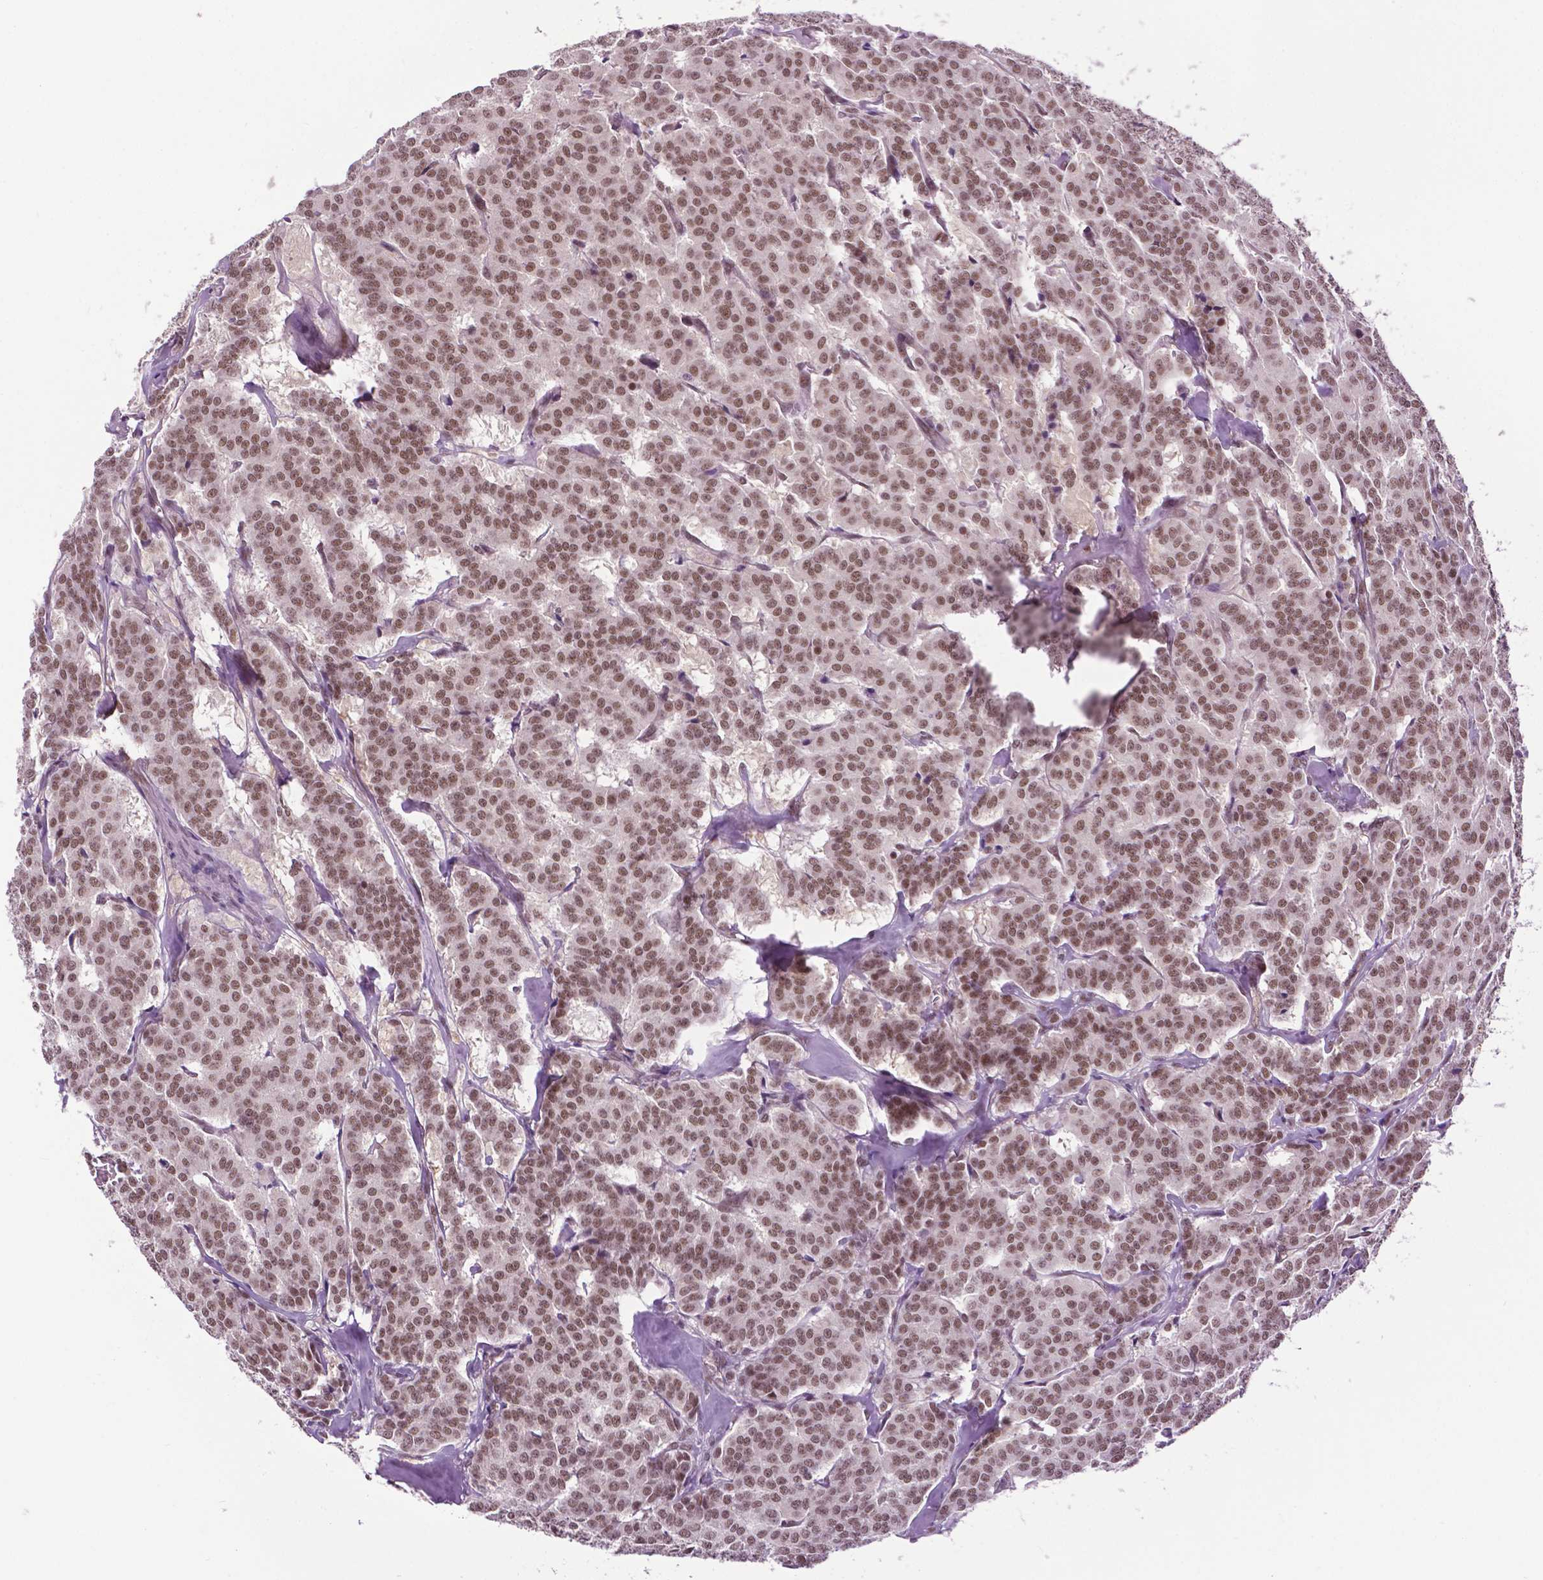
{"staining": {"intensity": "moderate", "quantity": ">75%", "location": "nuclear"}, "tissue": "carcinoid", "cell_type": "Tumor cells", "image_type": "cancer", "snomed": [{"axis": "morphology", "description": "Normal tissue, NOS"}, {"axis": "morphology", "description": "Carcinoid, malignant, NOS"}, {"axis": "topography", "description": "Lung"}], "caption": "About >75% of tumor cells in malignant carcinoid demonstrate moderate nuclear protein expression as visualized by brown immunohistochemical staining.", "gene": "UBQLN4", "patient": {"sex": "female", "age": 46}}